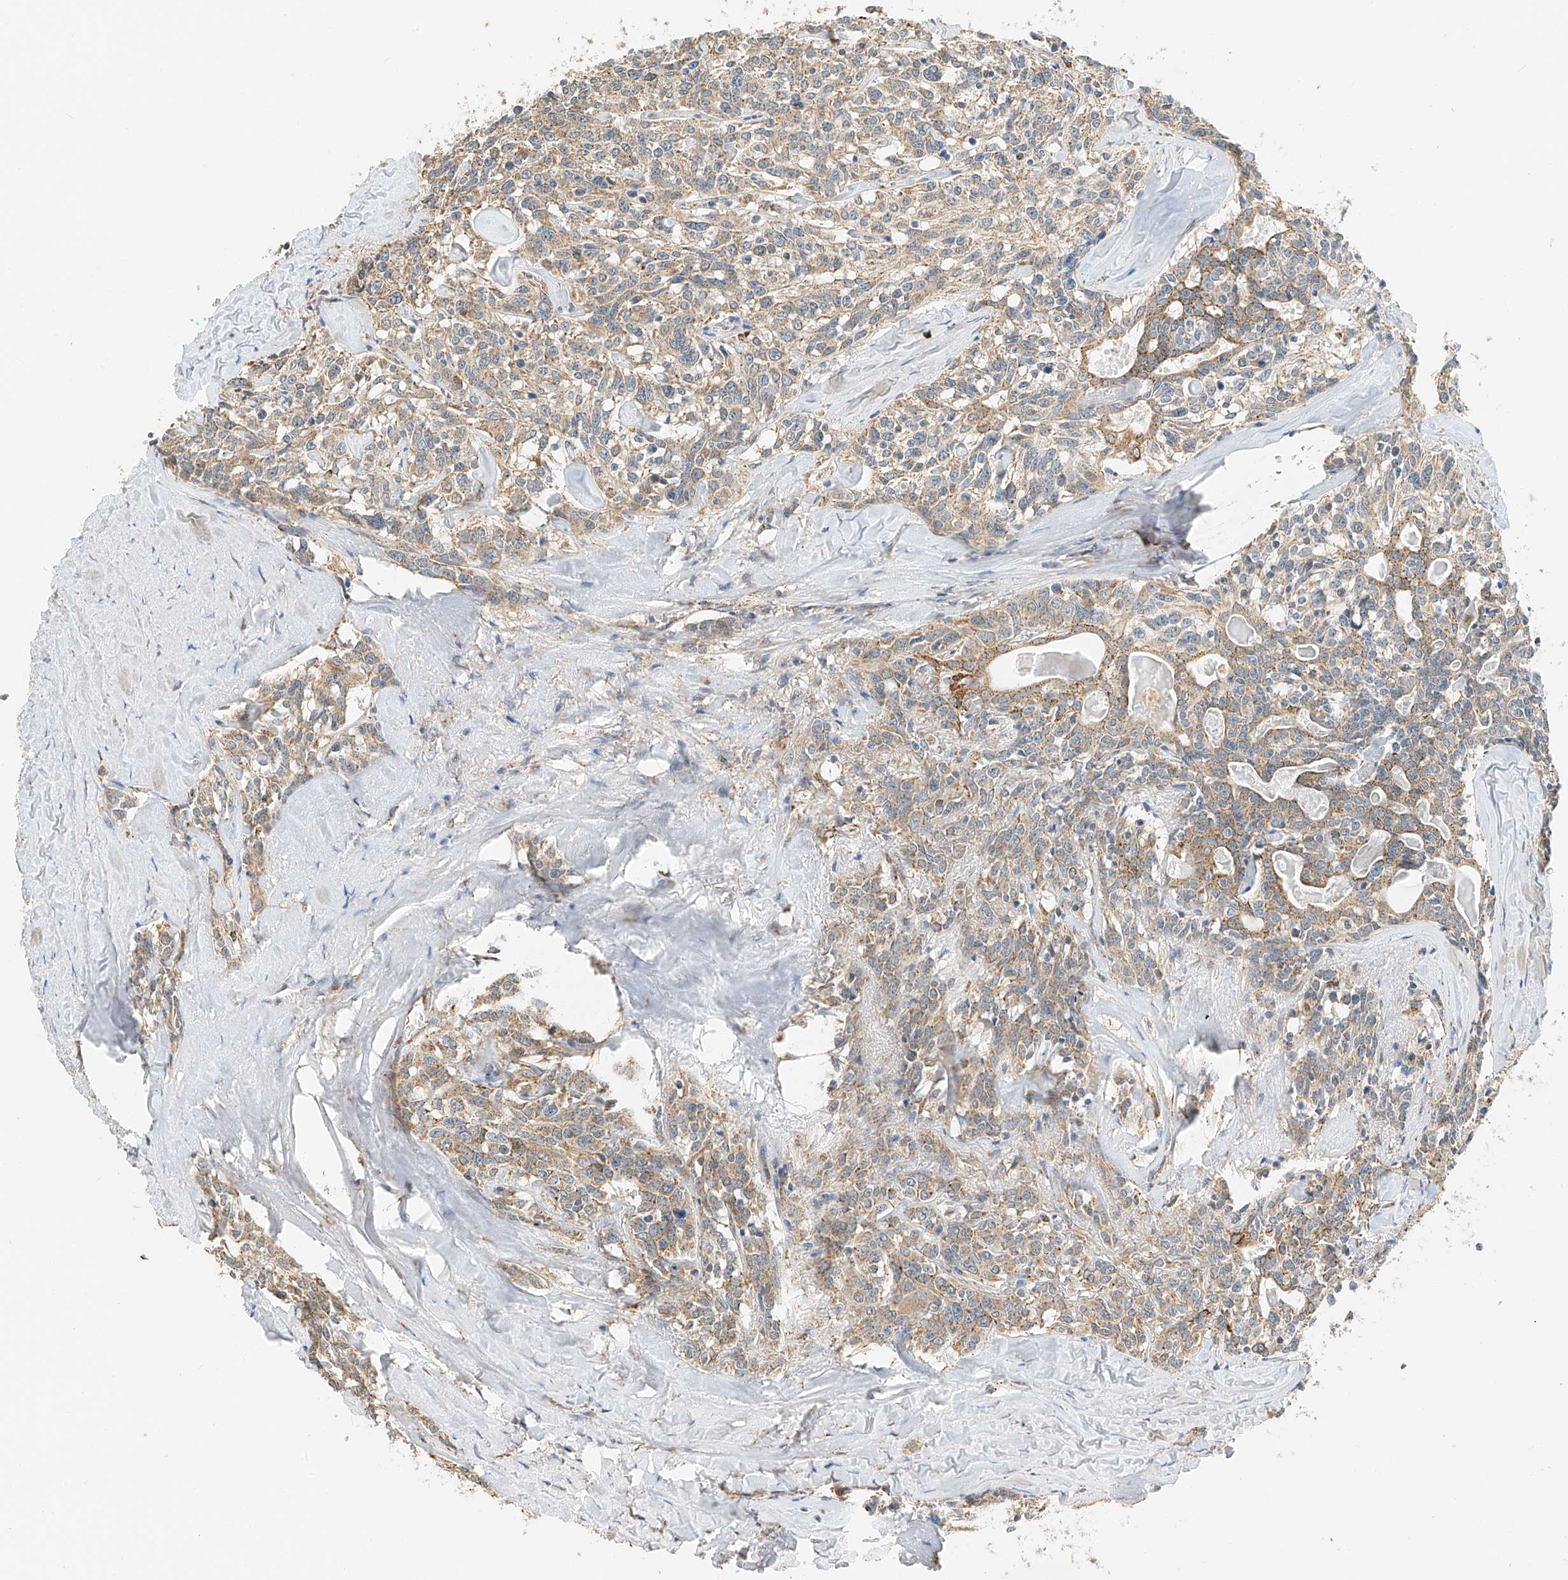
{"staining": {"intensity": "weak", "quantity": "25%-75%", "location": "cytoplasmic/membranous"}, "tissue": "carcinoid", "cell_type": "Tumor cells", "image_type": "cancer", "snomed": [{"axis": "morphology", "description": "Carcinoid, malignant, NOS"}, {"axis": "topography", "description": "Lung"}], "caption": "Immunohistochemistry of human malignant carcinoid reveals low levels of weak cytoplasmic/membranous staining in approximately 25%-75% of tumor cells.", "gene": "YIPF7", "patient": {"sex": "female", "age": 46}}